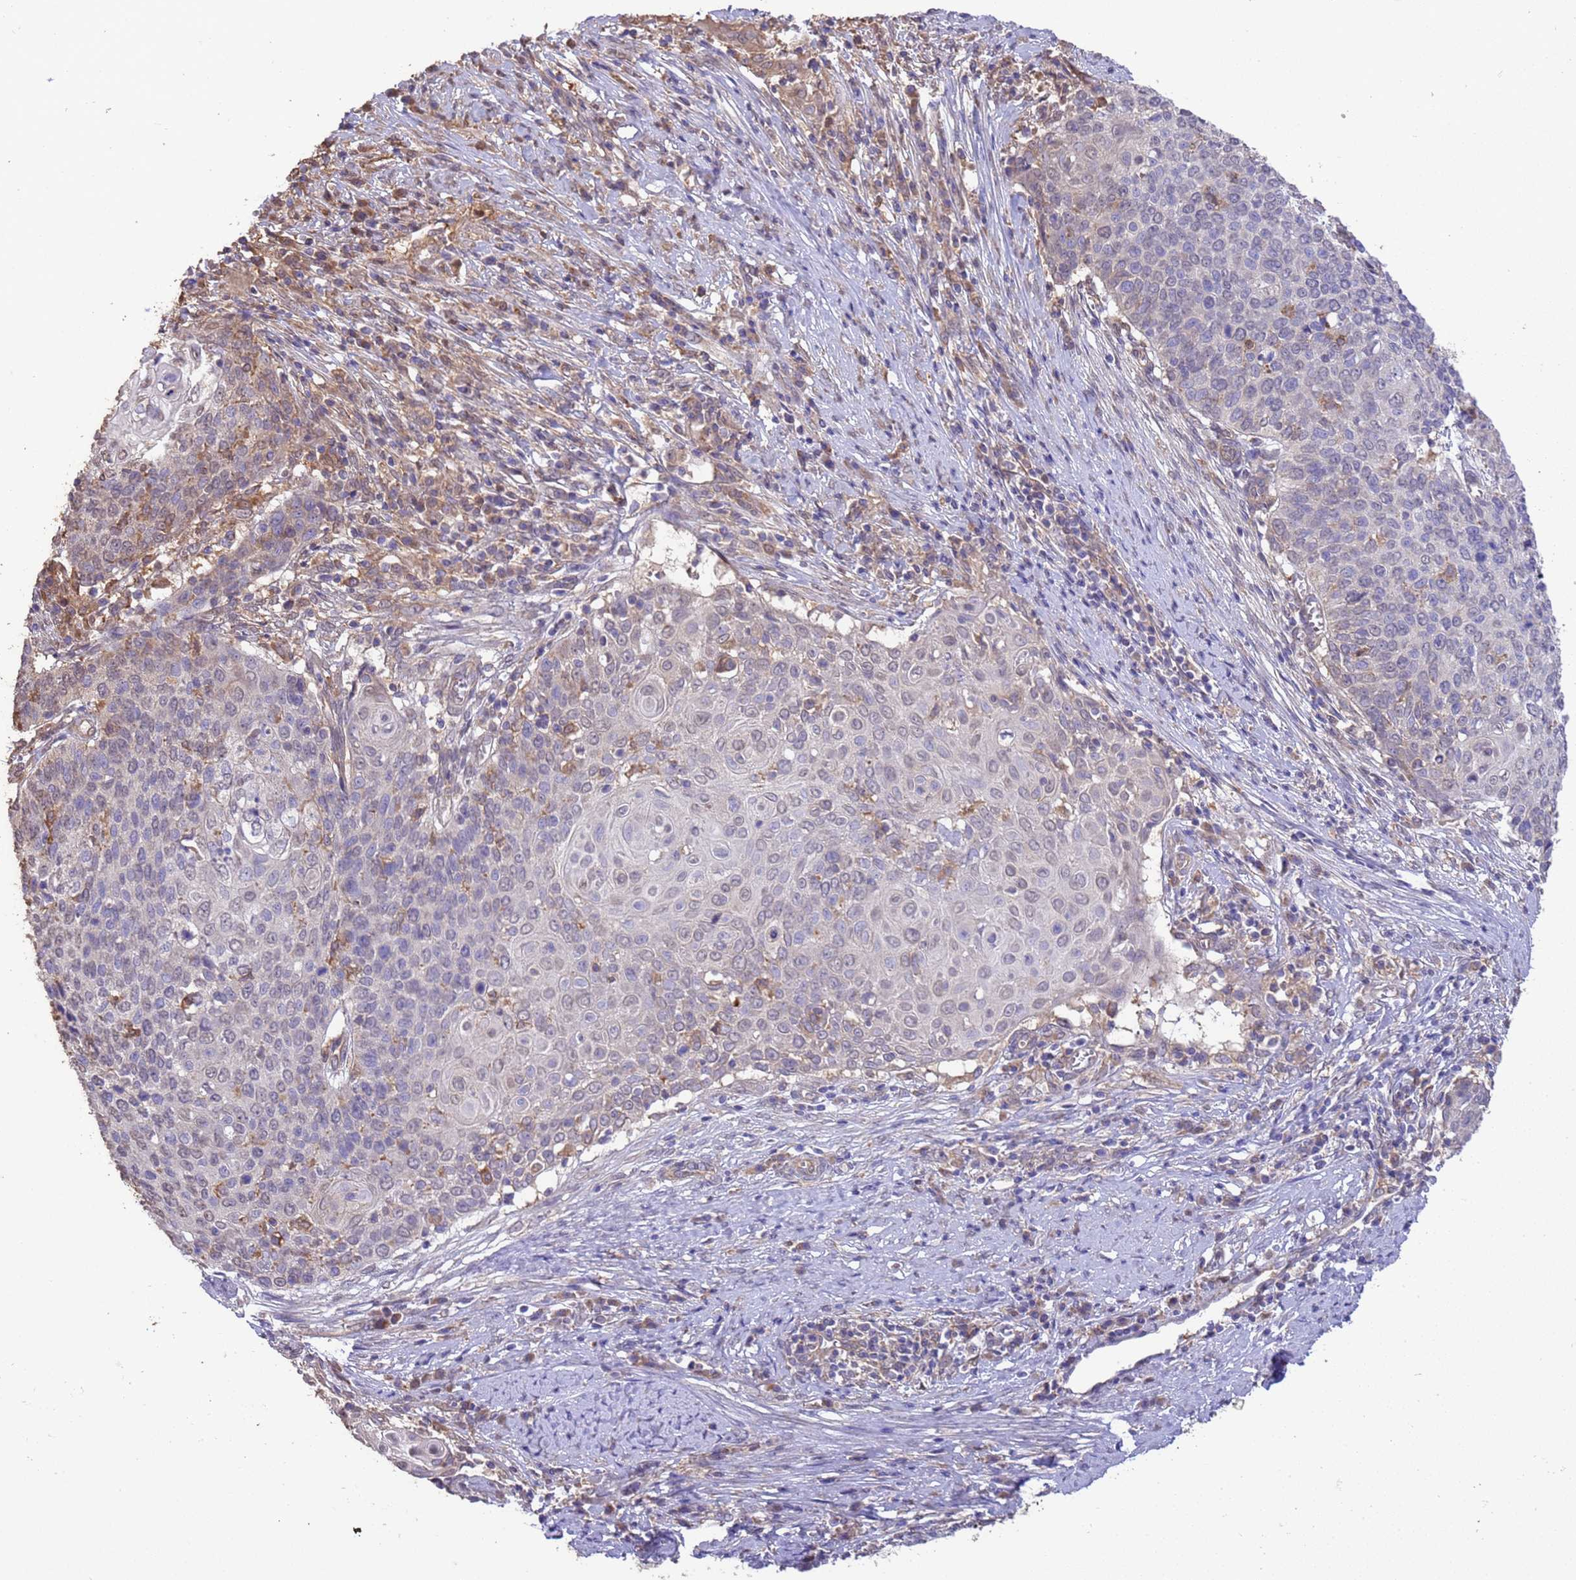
{"staining": {"intensity": "negative", "quantity": "none", "location": "none"}, "tissue": "cervical cancer", "cell_type": "Tumor cells", "image_type": "cancer", "snomed": [{"axis": "morphology", "description": "Squamous cell carcinoma, NOS"}, {"axis": "topography", "description": "Cervix"}], "caption": "DAB (3,3'-diaminobenzidine) immunohistochemical staining of human cervical cancer (squamous cell carcinoma) shows no significant staining in tumor cells.", "gene": "NPHP1", "patient": {"sex": "female", "age": 39}}